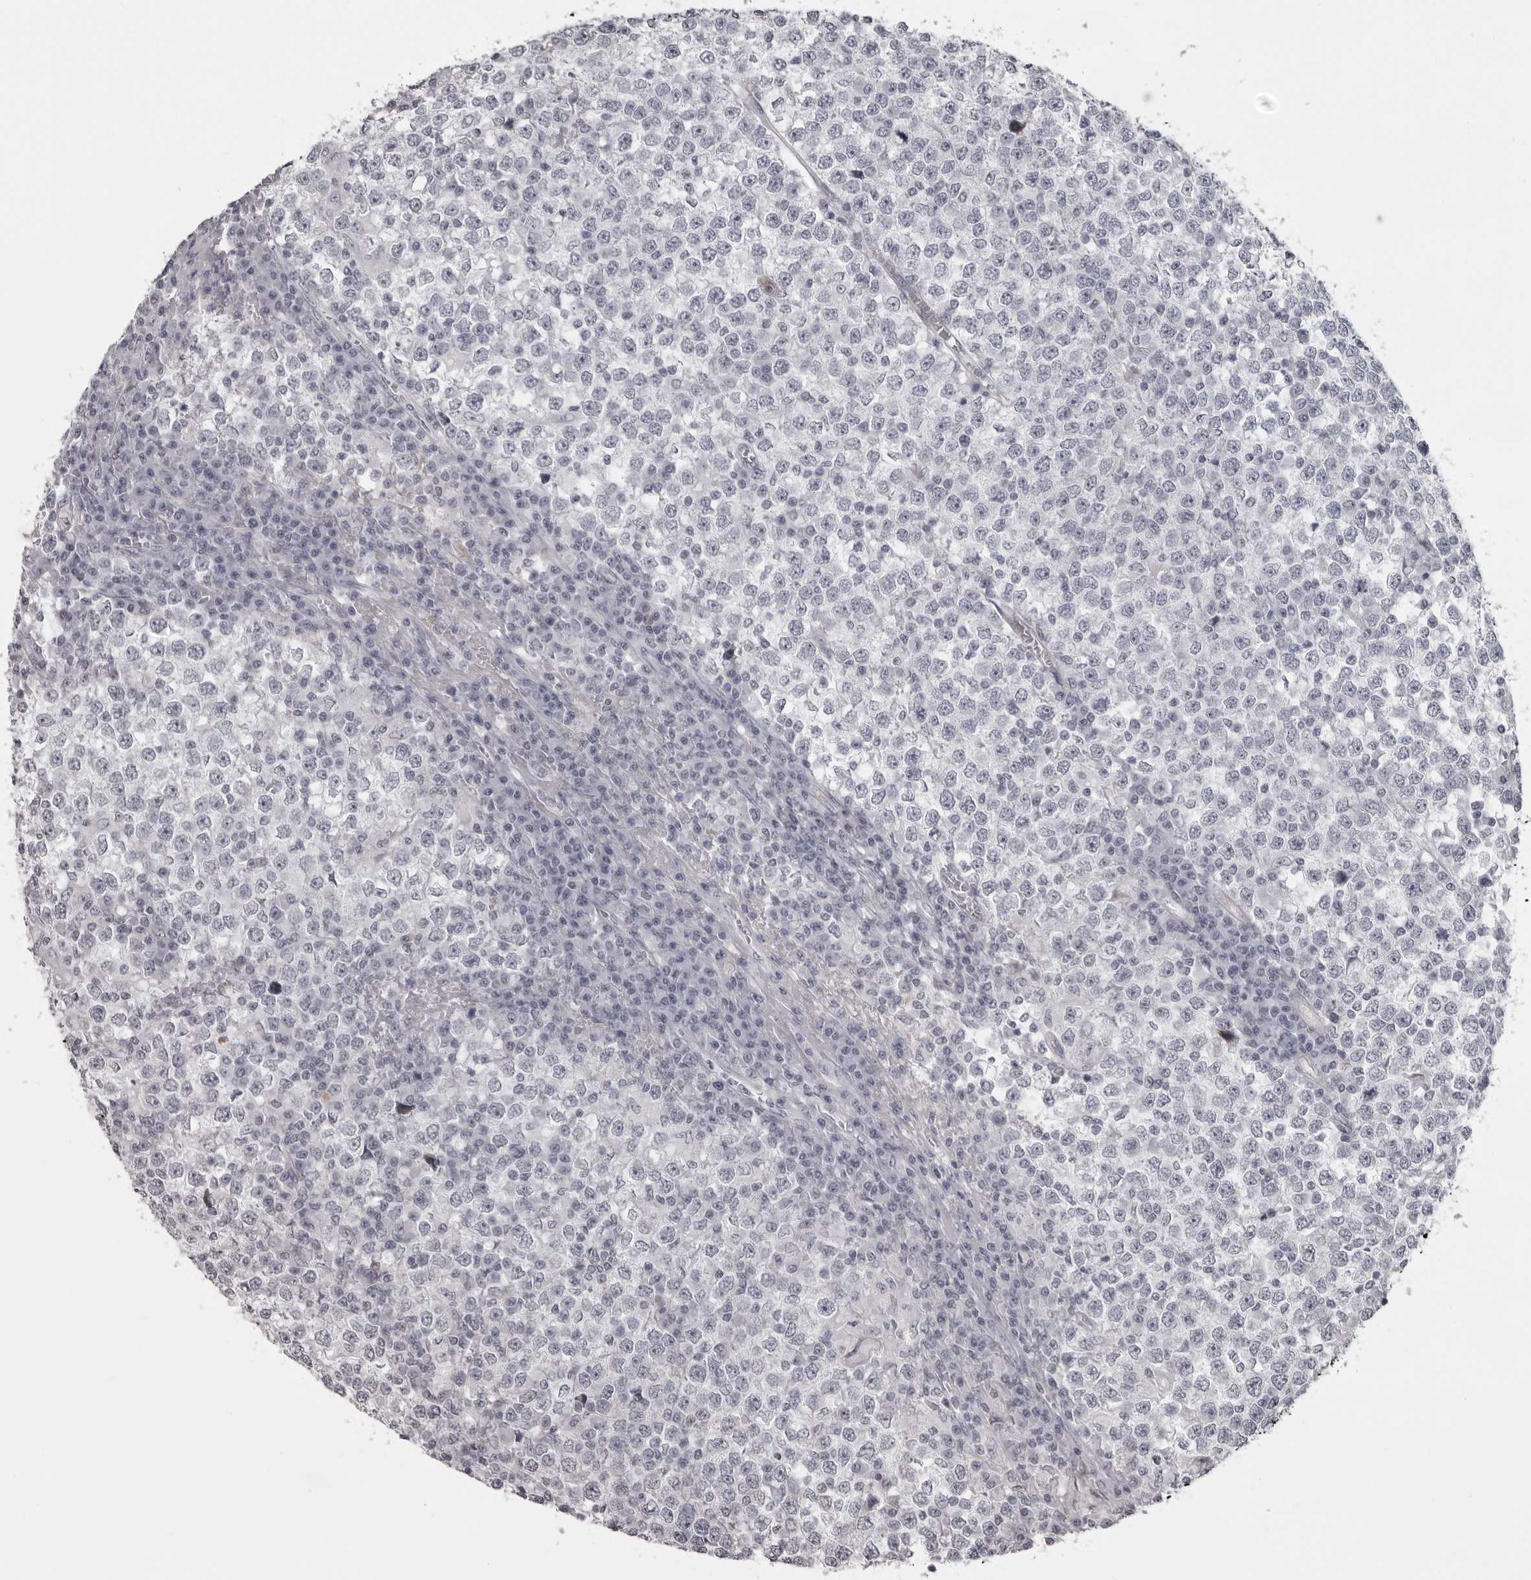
{"staining": {"intensity": "negative", "quantity": "none", "location": "none"}, "tissue": "testis cancer", "cell_type": "Tumor cells", "image_type": "cancer", "snomed": [{"axis": "morphology", "description": "Seminoma, NOS"}, {"axis": "topography", "description": "Testis"}], "caption": "Tumor cells show no significant staining in testis seminoma.", "gene": "NUDT18", "patient": {"sex": "male", "age": 65}}